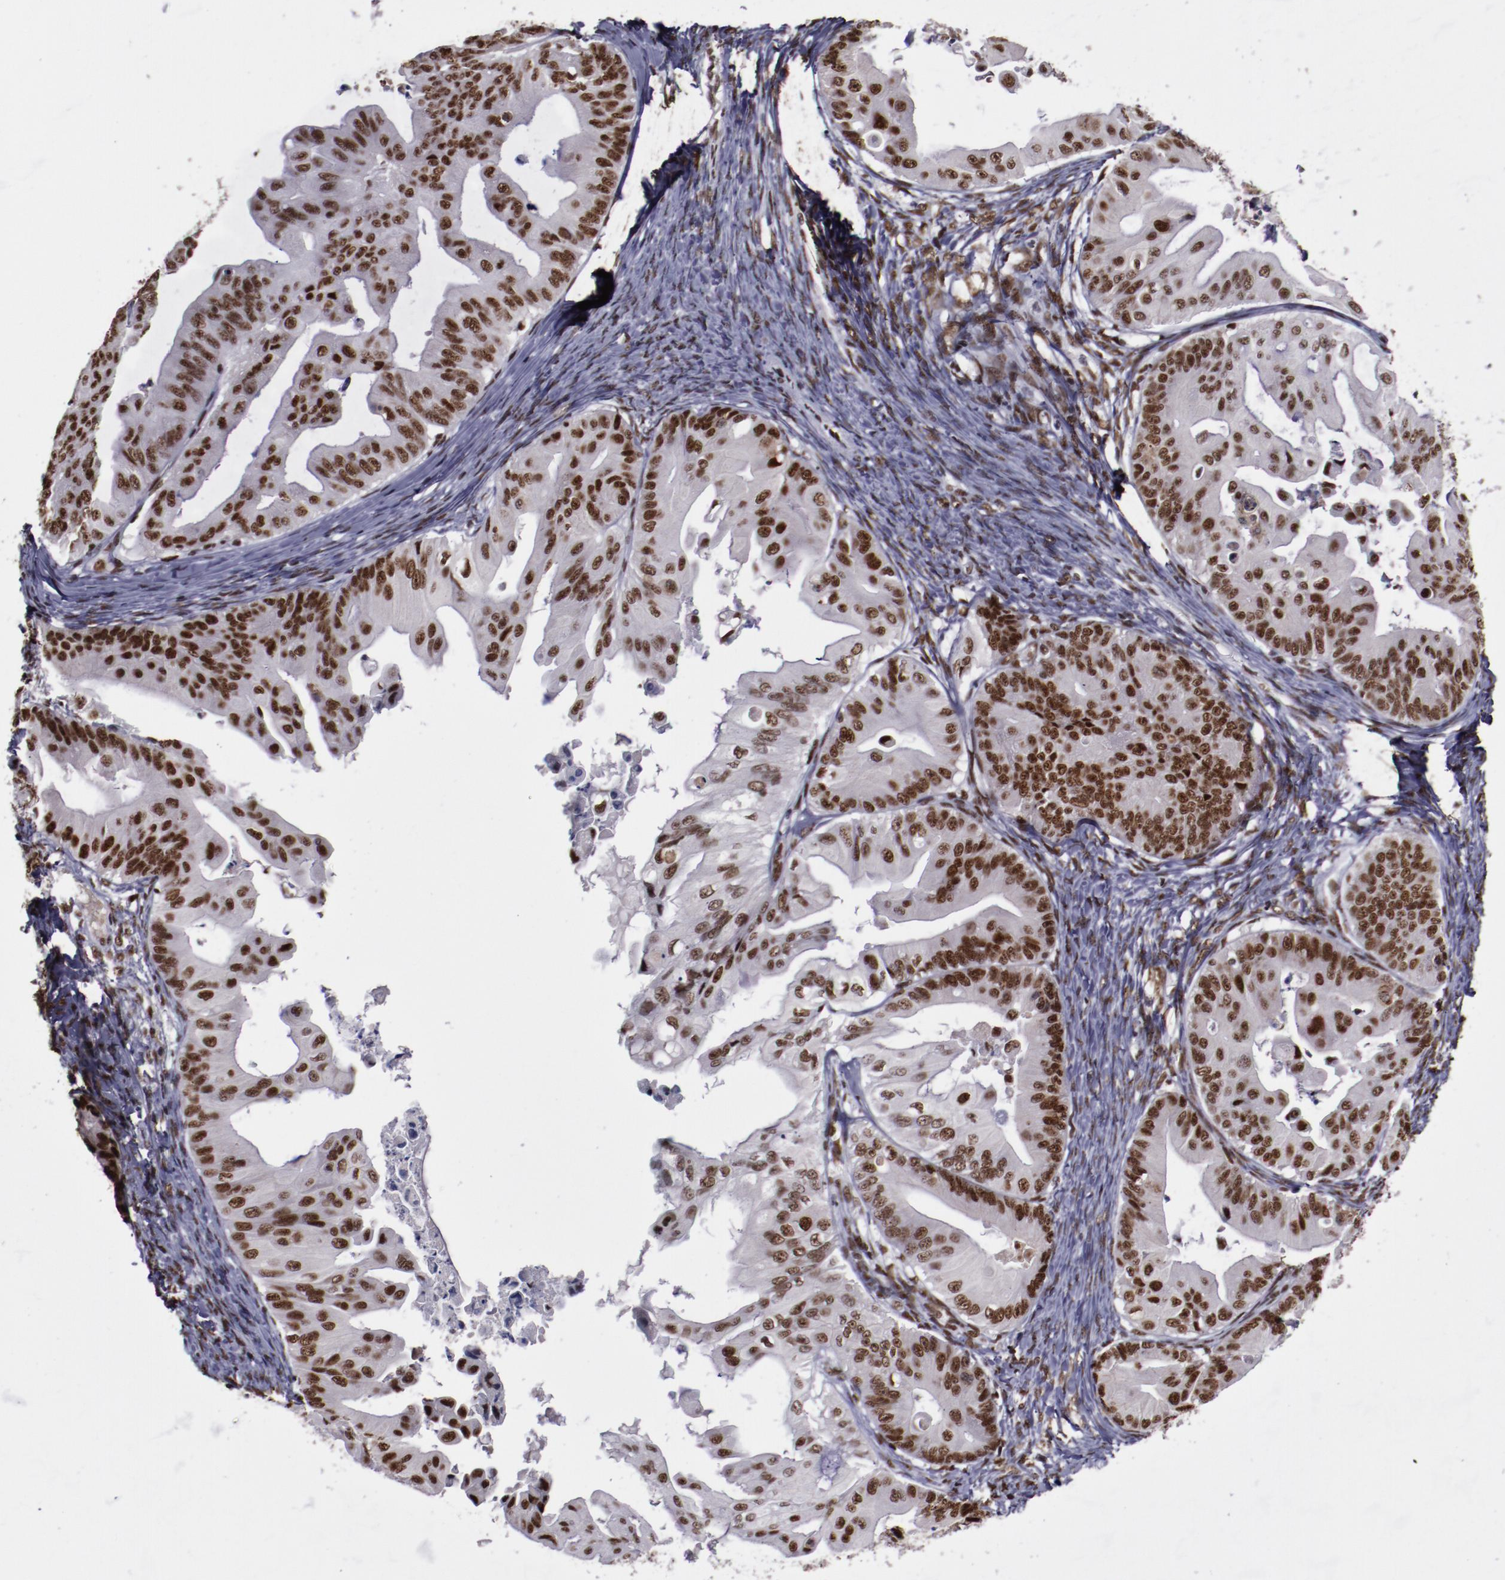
{"staining": {"intensity": "strong", "quantity": ">75%", "location": "nuclear"}, "tissue": "ovarian cancer", "cell_type": "Tumor cells", "image_type": "cancer", "snomed": [{"axis": "morphology", "description": "Cystadenocarcinoma, mucinous, NOS"}, {"axis": "topography", "description": "Ovary"}], "caption": "High-power microscopy captured an immunohistochemistry image of mucinous cystadenocarcinoma (ovarian), revealing strong nuclear expression in about >75% of tumor cells. Ihc stains the protein of interest in brown and the nuclei are stained blue.", "gene": "ERH", "patient": {"sex": "female", "age": 37}}